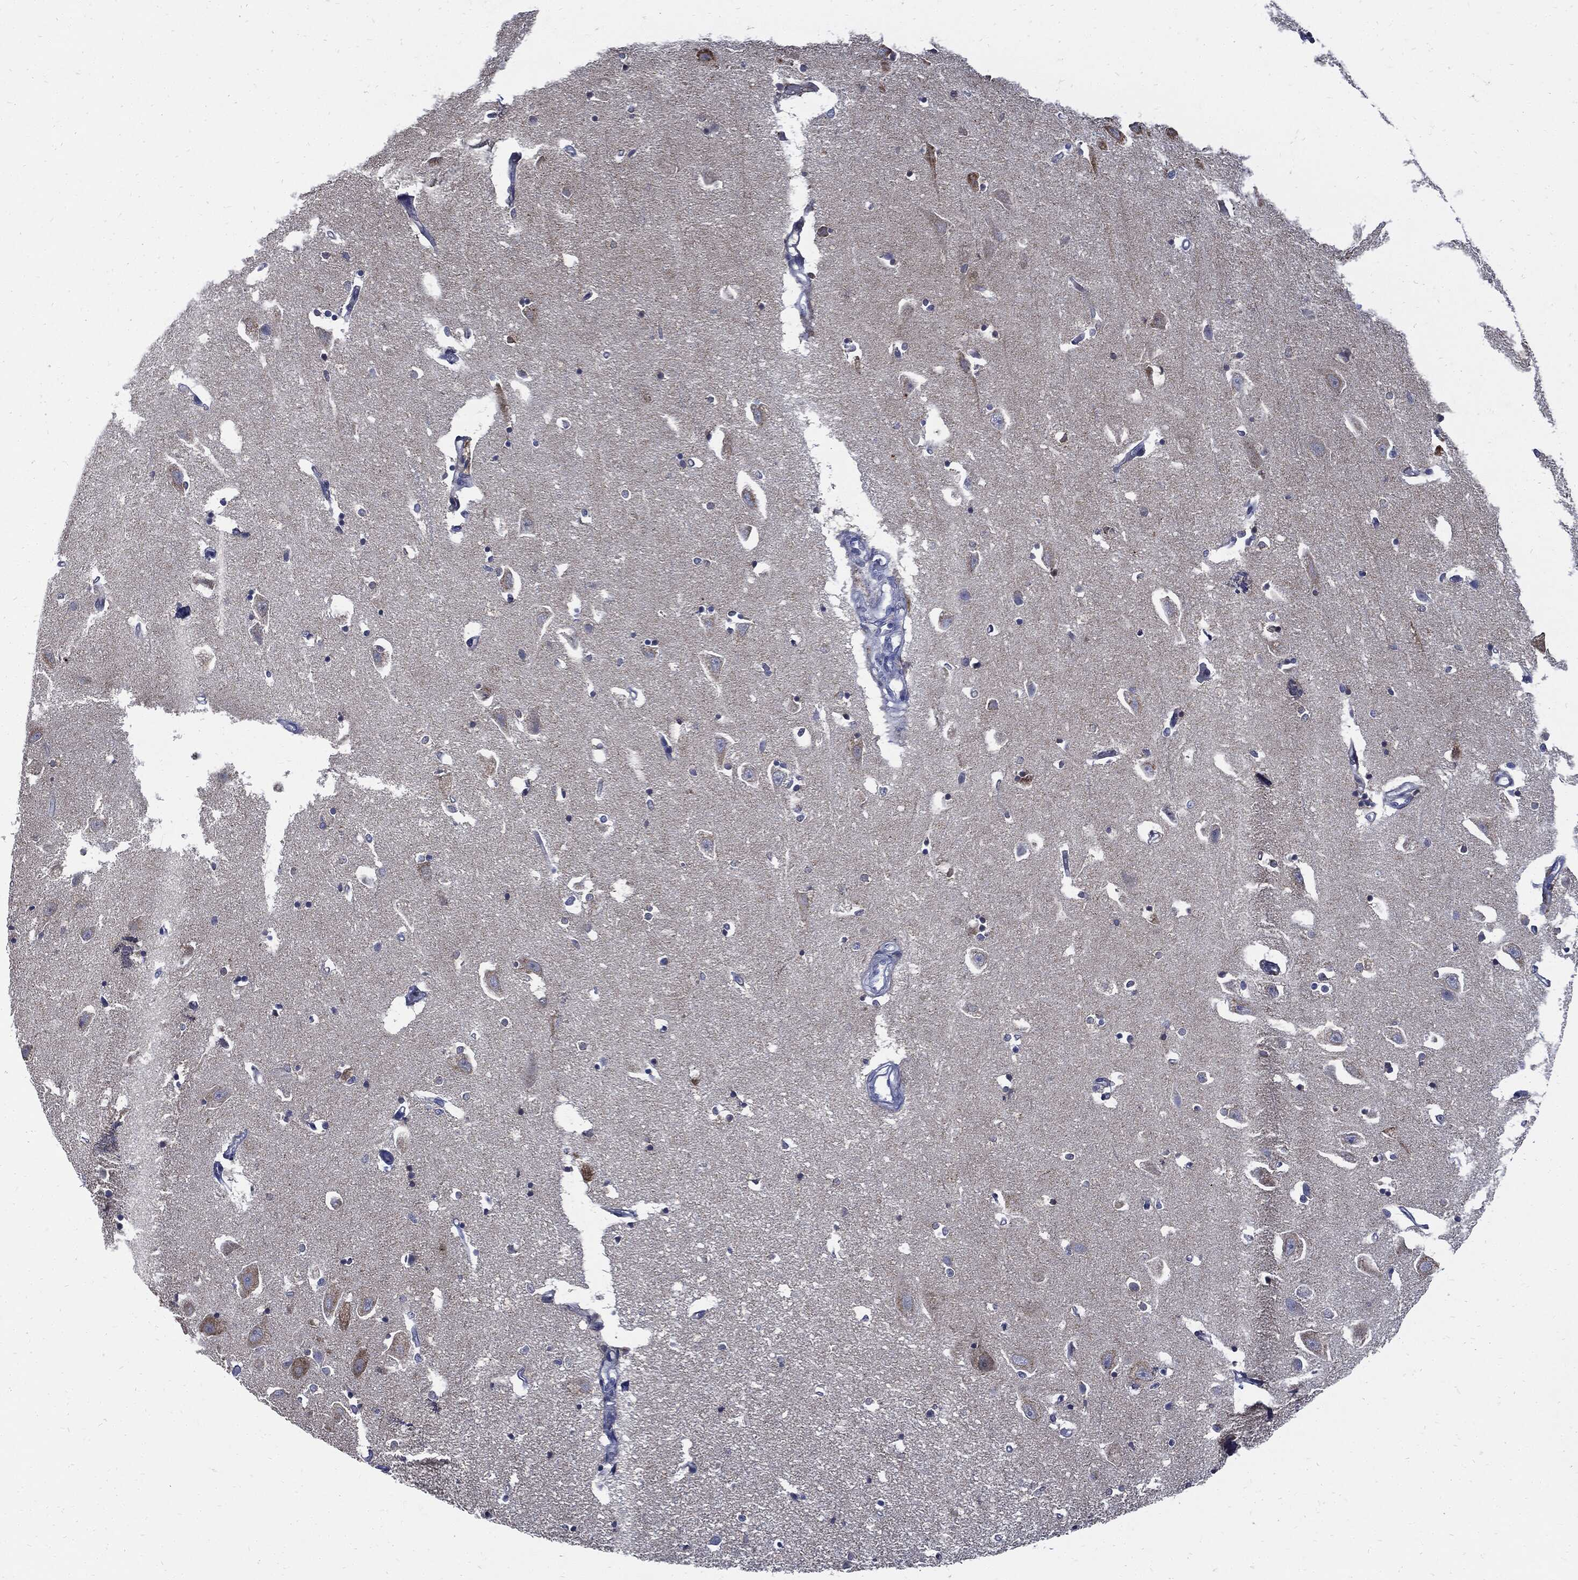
{"staining": {"intensity": "negative", "quantity": "none", "location": "none"}, "tissue": "hippocampus", "cell_type": "Glial cells", "image_type": "normal", "snomed": [{"axis": "morphology", "description": "Normal tissue, NOS"}, {"axis": "topography", "description": "Lateral ventricle wall"}, {"axis": "topography", "description": "Hippocampus"}], "caption": "This histopathology image is of benign hippocampus stained with immunohistochemistry (IHC) to label a protein in brown with the nuclei are counter-stained blue. There is no staining in glial cells.", "gene": "CPE", "patient": {"sex": "female", "age": 63}}